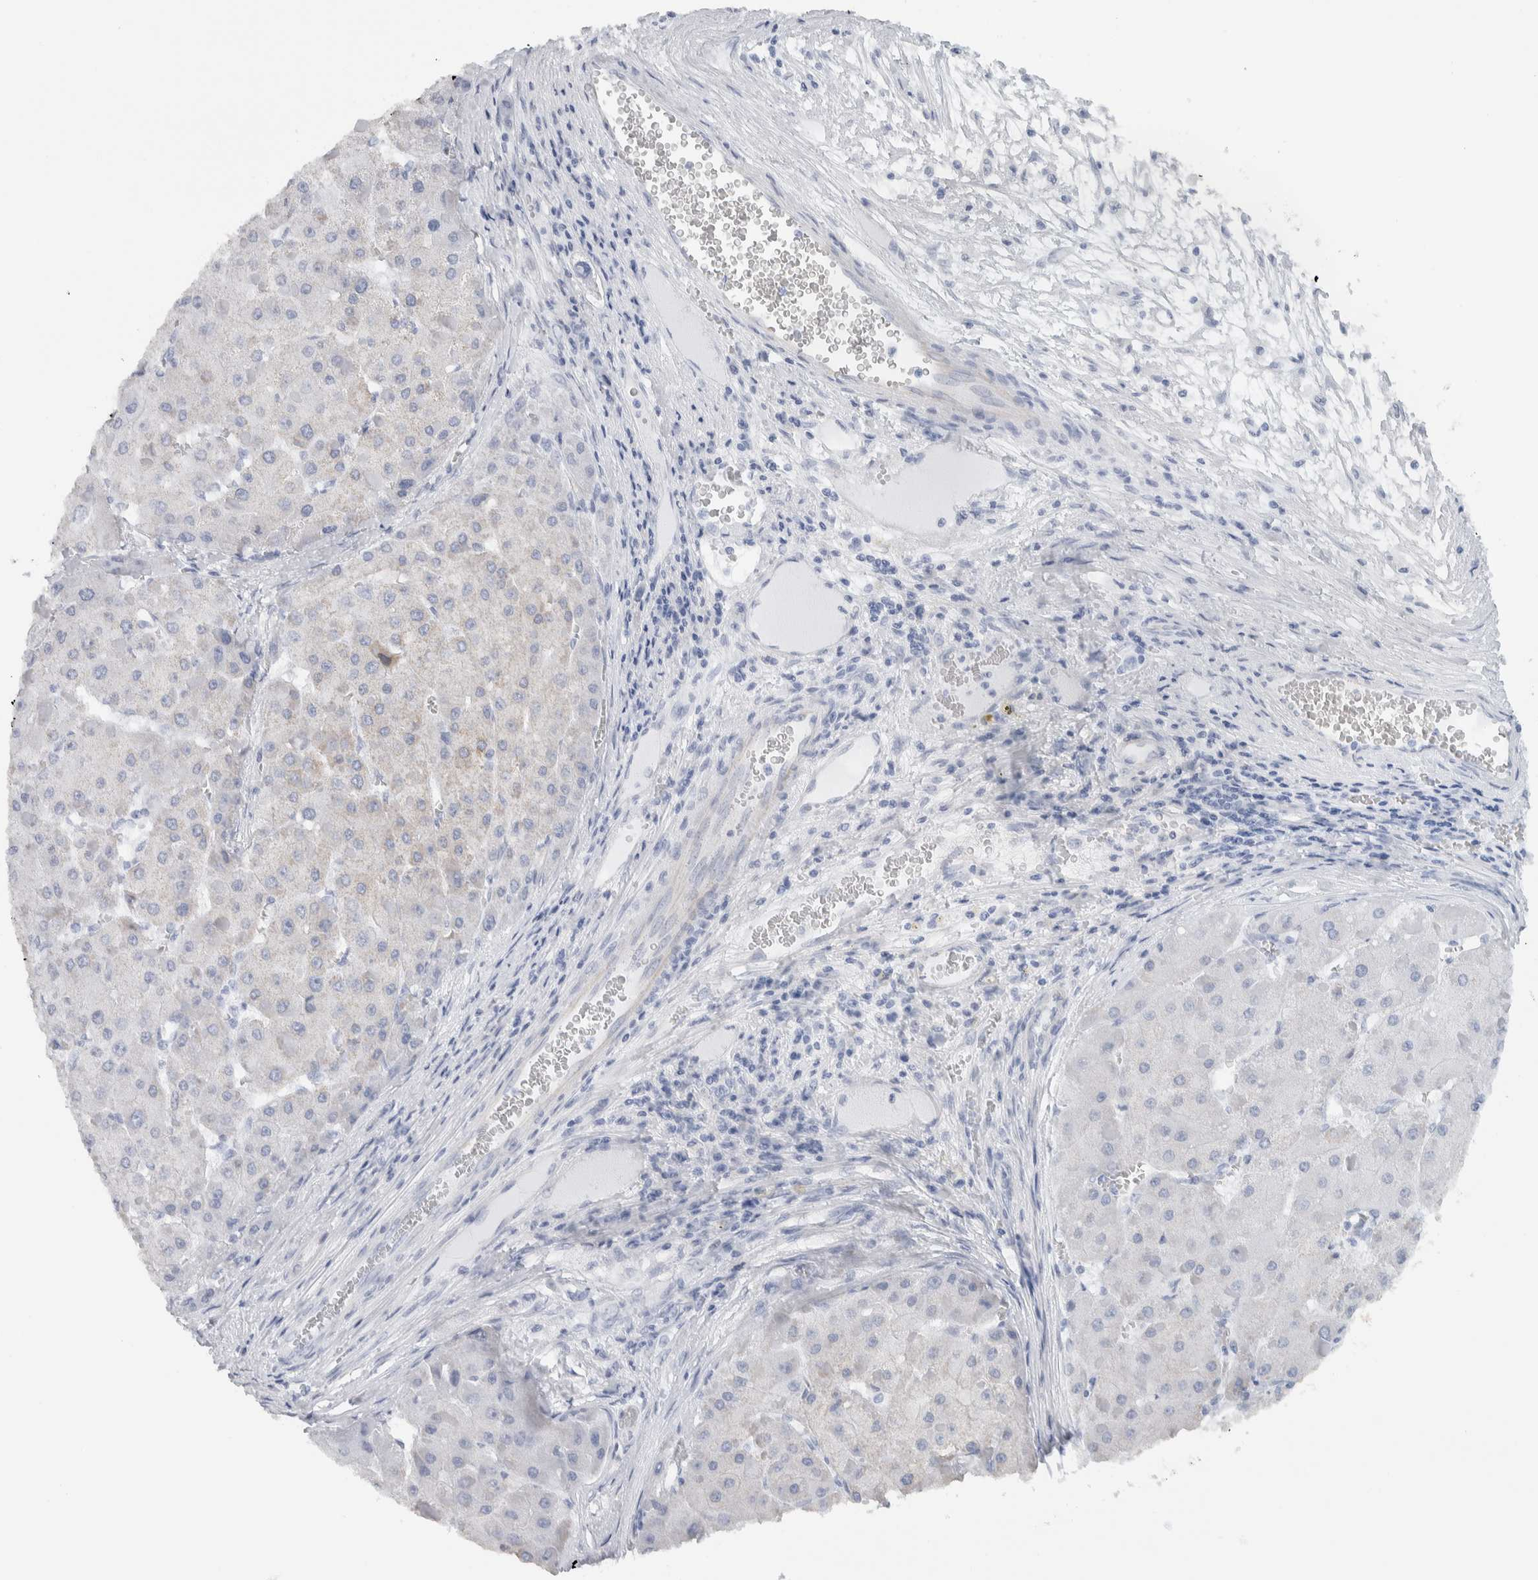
{"staining": {"intensity": "moderate", "quantity": "<25%", "location": "cytoplasmic/membranous"}, "tissue": "liver cancer", "cell_type": "Tumor cells", "image_type": "cancer", "snomed": [{"axis": "morphology", "description": "Carcinoma, Hepatocellular, NOS"}, {"axis": "topography", "description": "Liver"}], "caption": "A brown stain labels moderate cytoplasmic/membranous staining of a protein in liver hepatocellular carcinoma tumor cells.", "gene": "NEFM", "patient": {"sex": "female", "age": 73}}